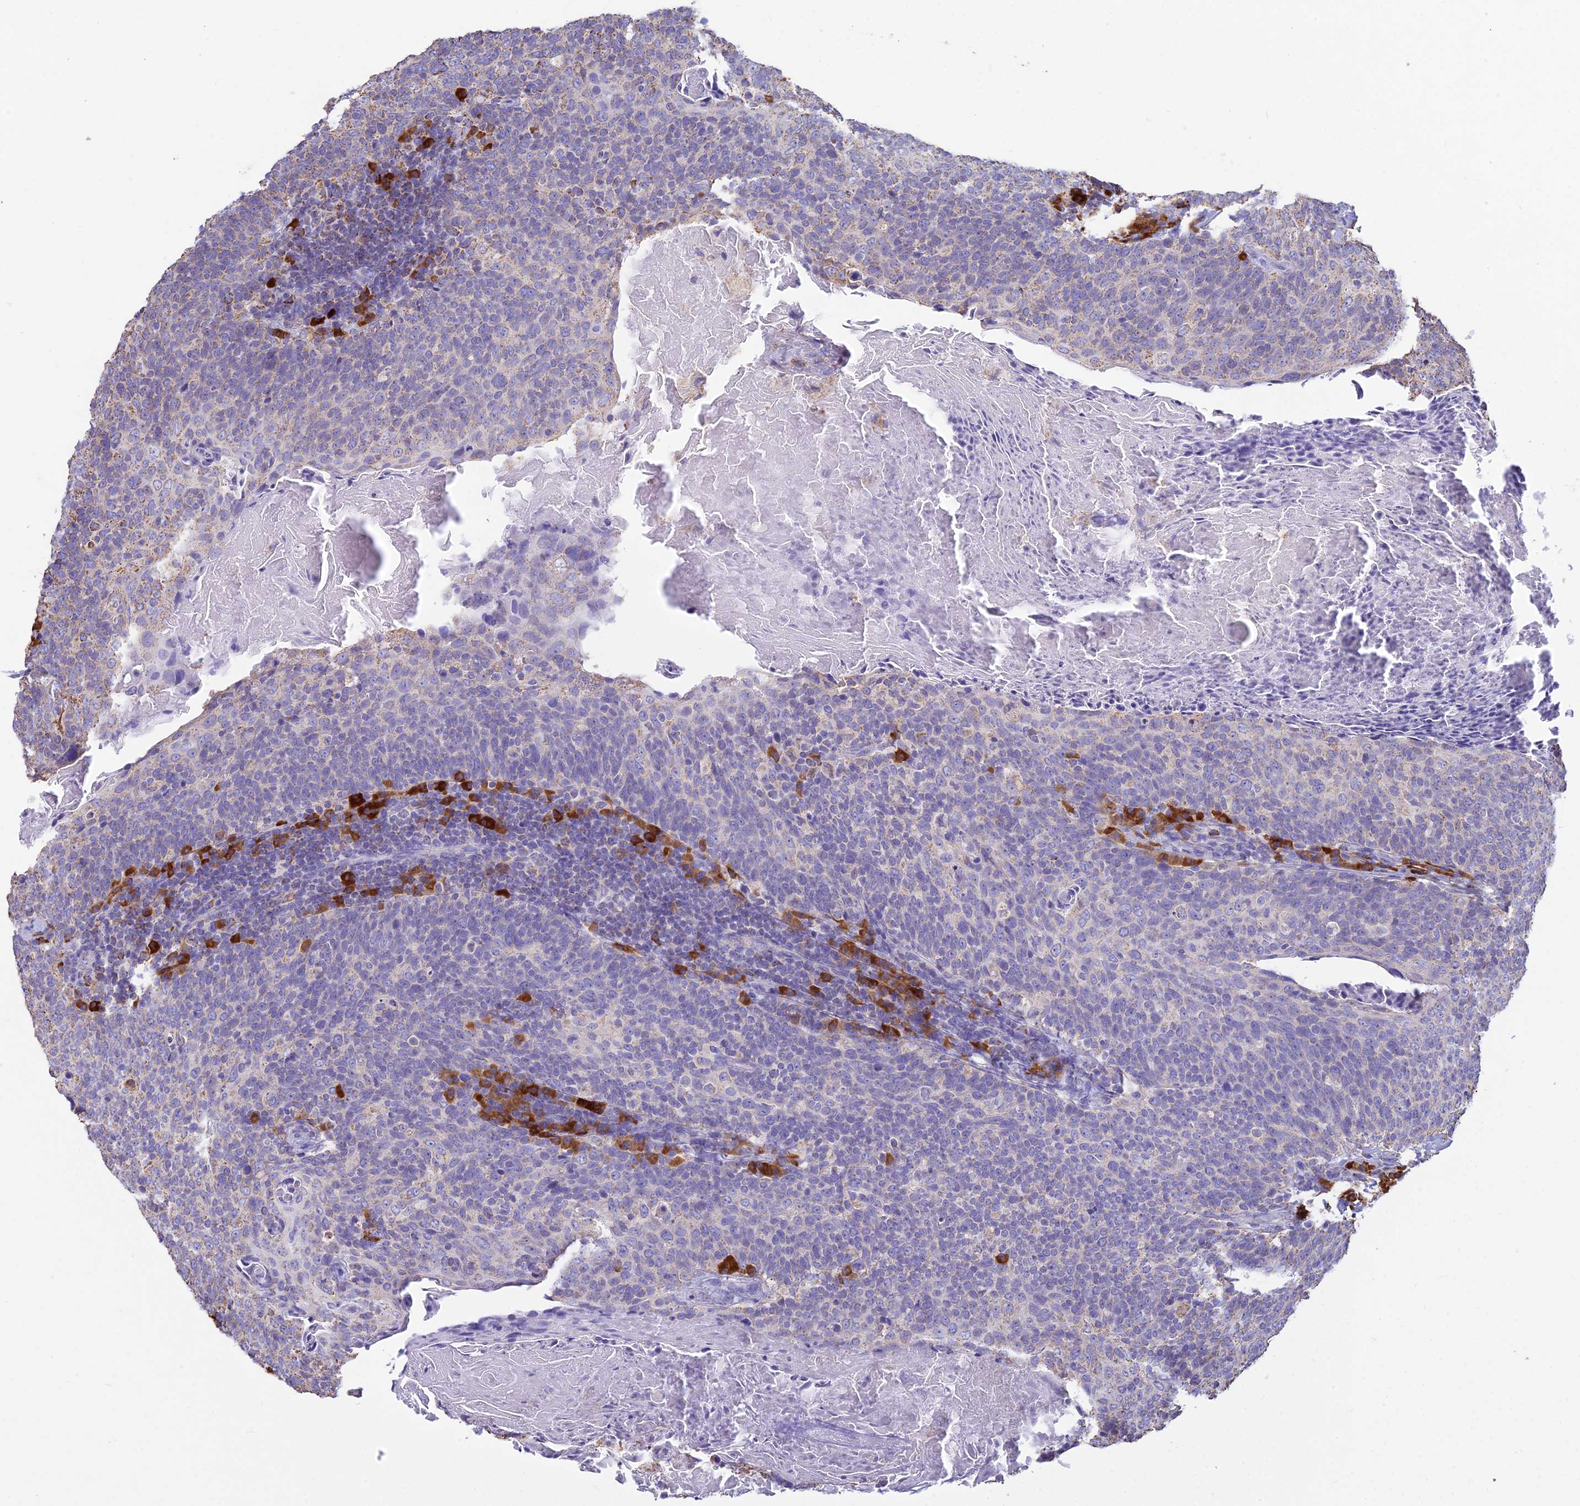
{"staining": {"intensity": "weak", "quantity": "<25%", "location": "cytoplasmic/membranous"}, "tissue": "head and neck cancer", "cell_type": "Tumor cells", "image_type": "cancer", "snomed": [{"axis": "morphology", "description": "Squamous cell carcinoma, NOS"}, {"axis": "morphology", "description": "Squamous cell carcinoma, metastatic, NOS"}, {"axis": "topography", "description": "Lymph node"}, {"axis": "topography", "description": "Head-Neck"}], "caption": "Immunohistochemical staining of human head and neck cancer reveals no significant expression in tumor cells.", "gene": "OR2W3", "patient": {"sex": "male", "age": 62}}